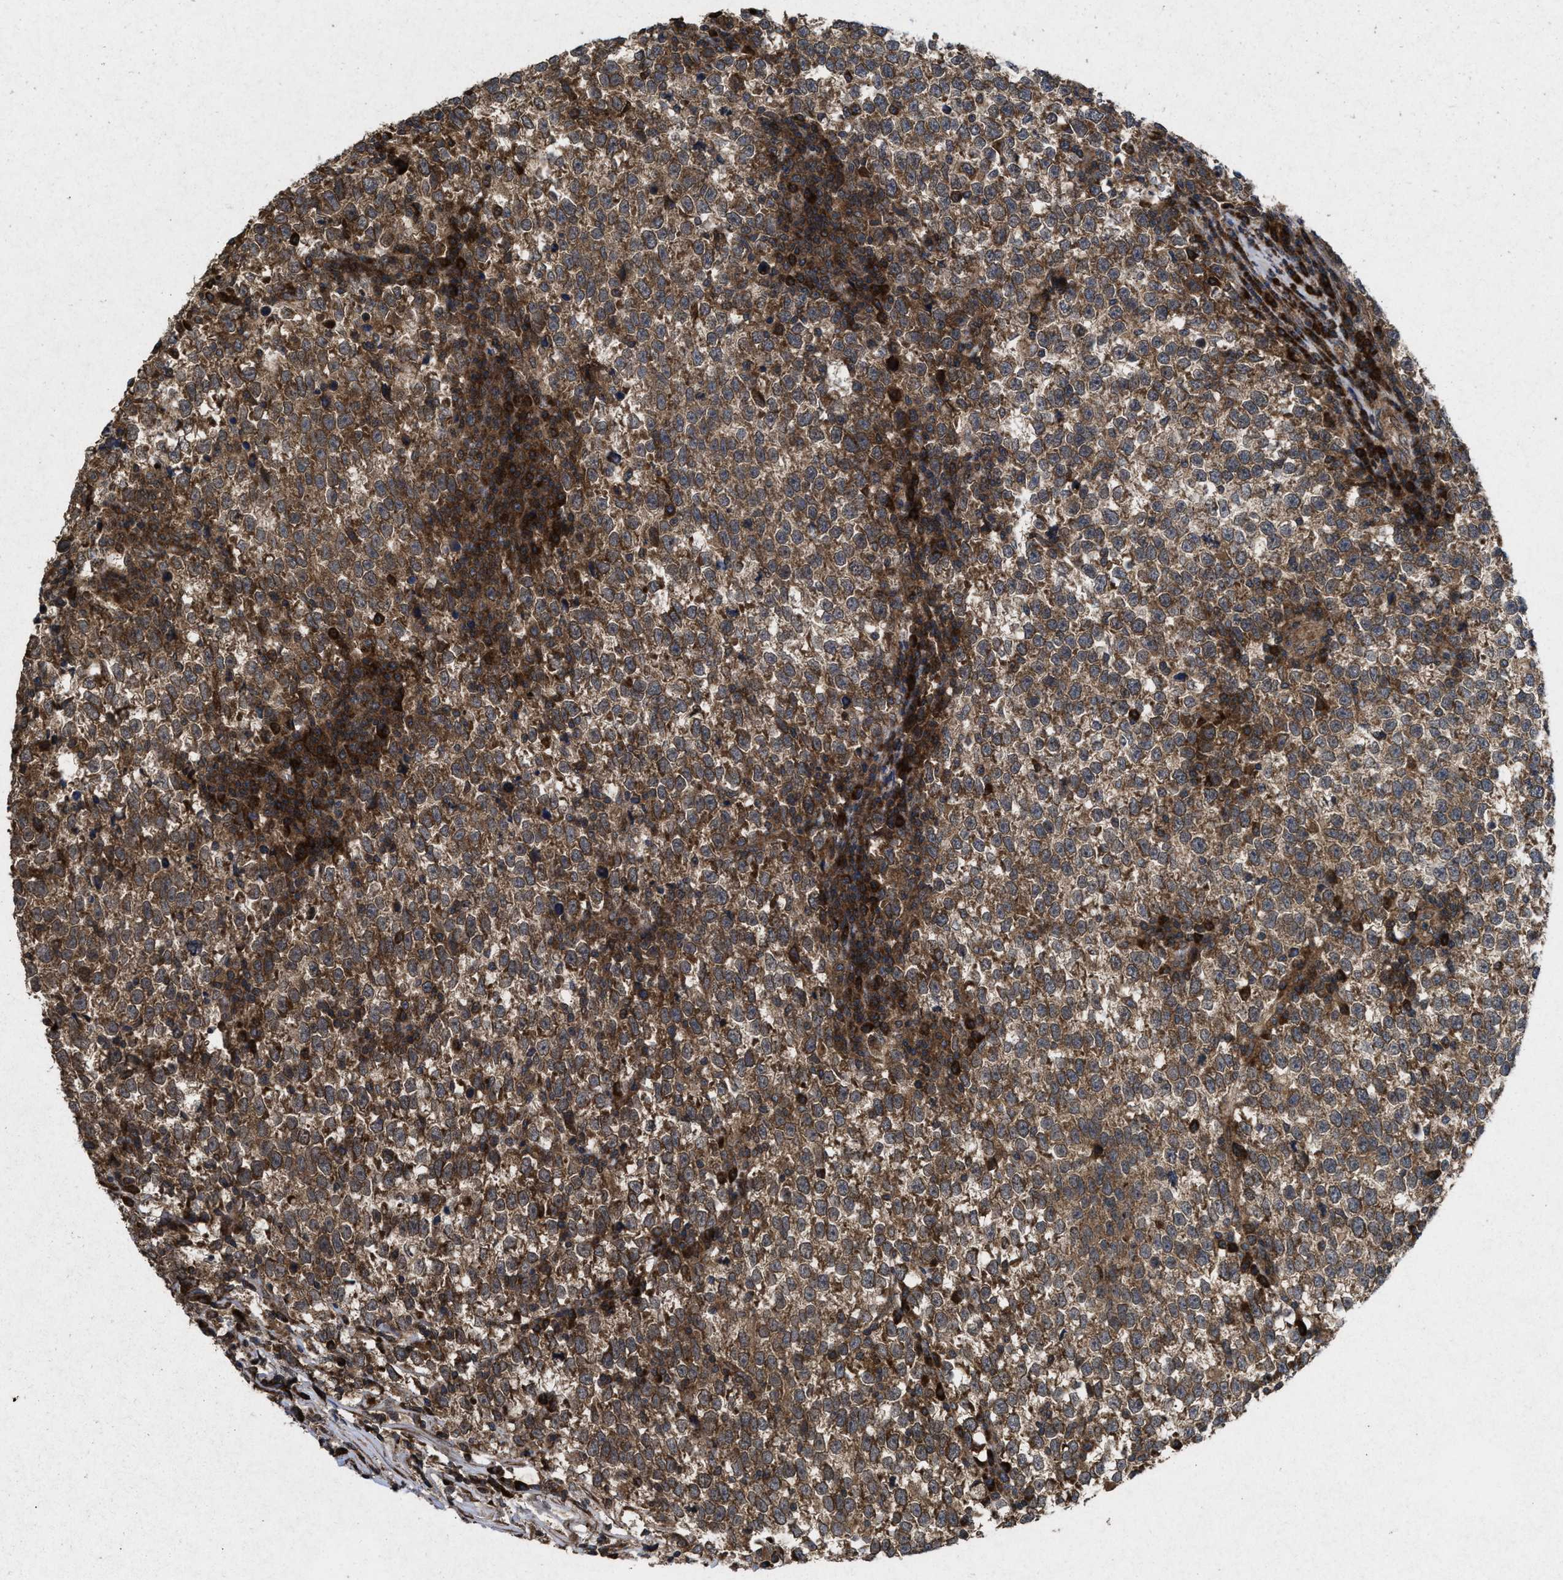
{"staining": {"intensity": "moderate", "quantity": ">75%", "location": "cytoplasmic/membranous"}, "tissue": "testis cancer", "cell_type": "Tumor cells", "image_type": "cancer", "snomed": [{"axis": "morphology", "description": "Normal tissue, NOS"}, {"axis": "morphology", "description": "Seminoma, NOS"}, {"axis": "topography", "description": "Testis"}], "caption": "Immunohistochemical staining of human testis cancer demonstrates moderate cytoplasmic/membranous protein staining in about >75% of tumor cells.", "gene": "MSI2", "patient": {"sex": "male", "age": 43}}